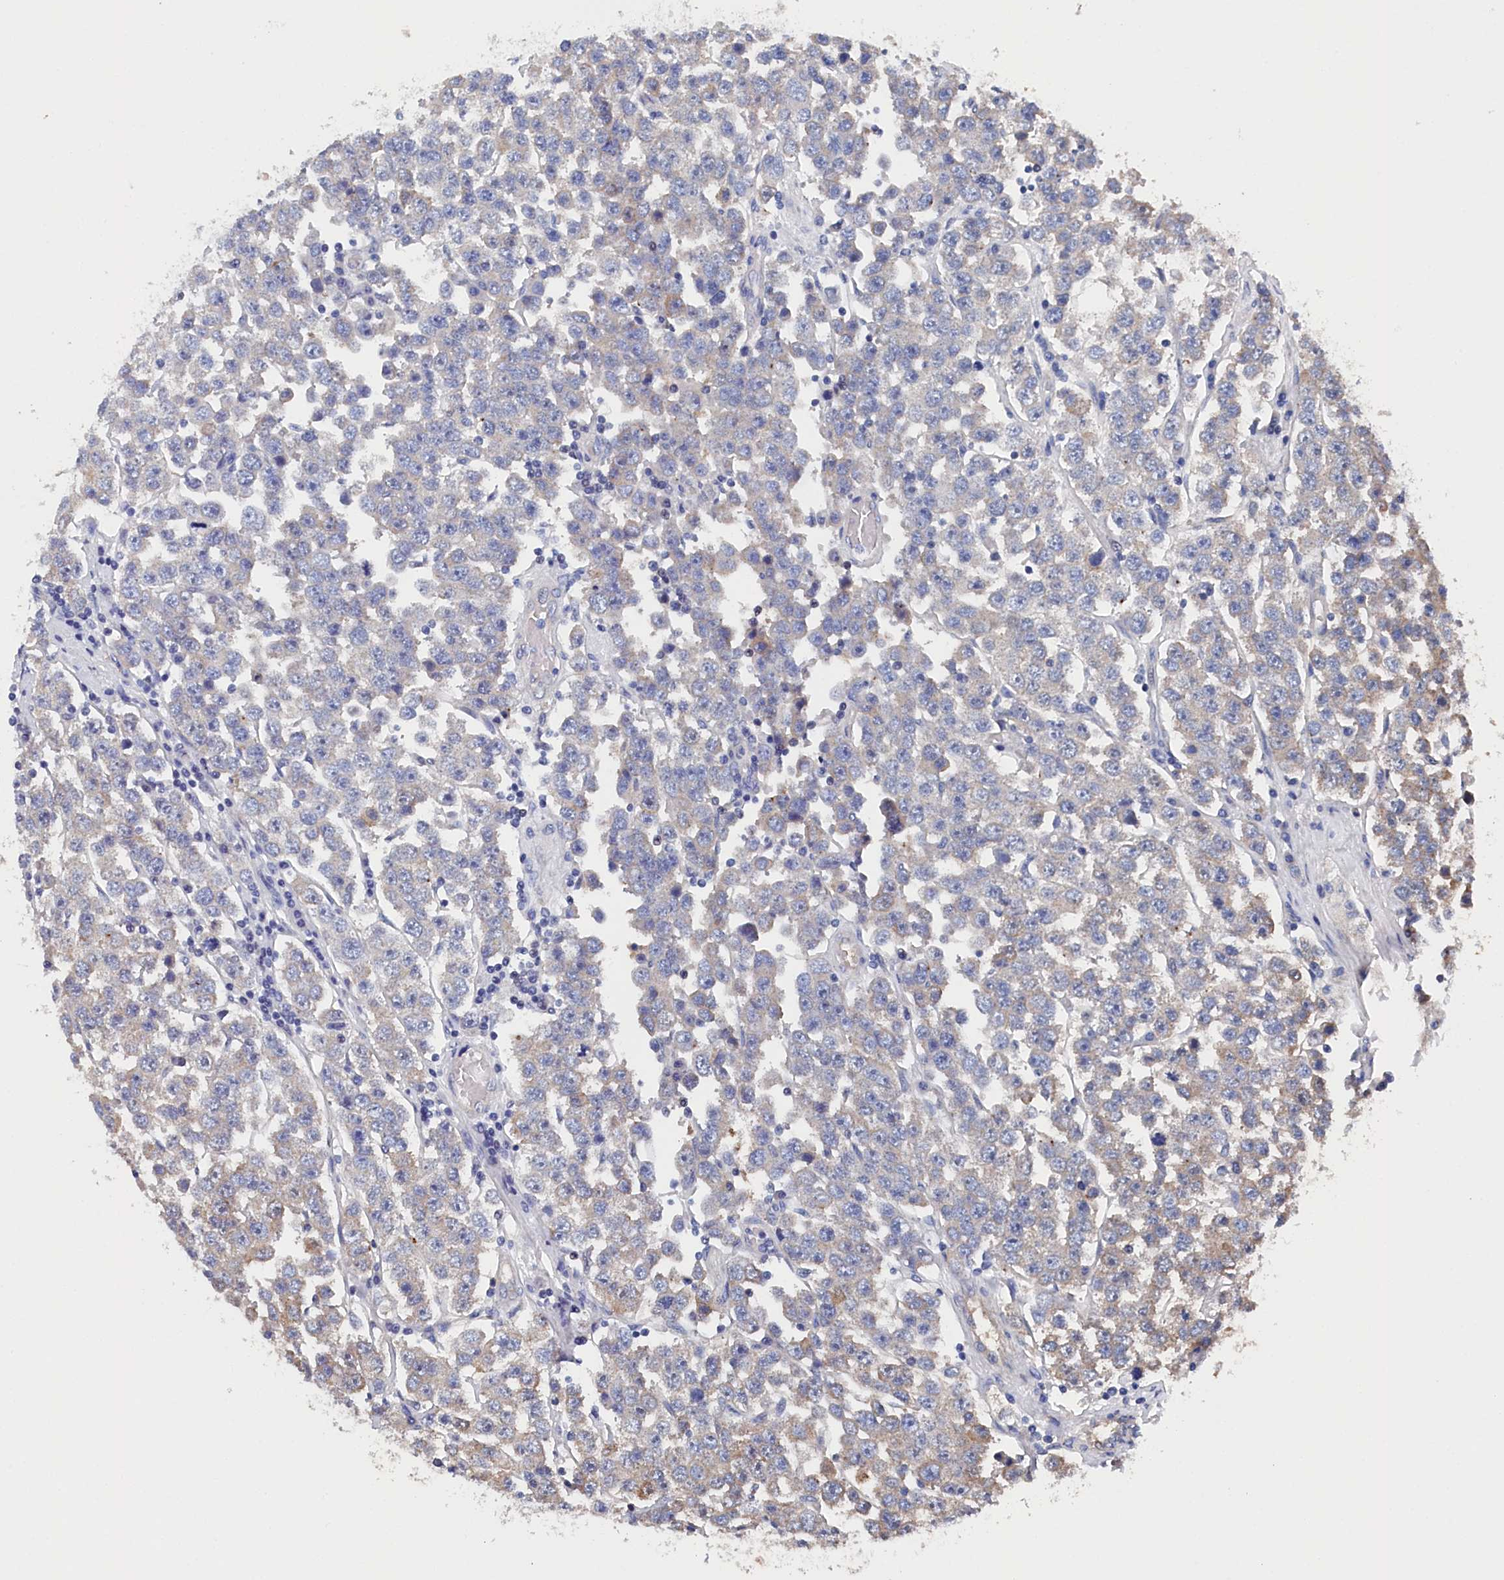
{"staining": {"intensity": "weak", "quantity": "<25%", "location": "cytoplasmic/membranous"}, "tissue": "testis cancer", "cell_type": "Tumor cells", "image_type": "cancer", "snomed": [{"axis": "morphology", "description": "Seminoma, NOS"}, {"axis": "topography", "description": "Testis"}], "caption": "Seminoma (testis) was stained to show a protein in brown. There is no significant expression in tumor cells.", "gene": "BHMT", "patient": {"sex": "male", "age": 28}}